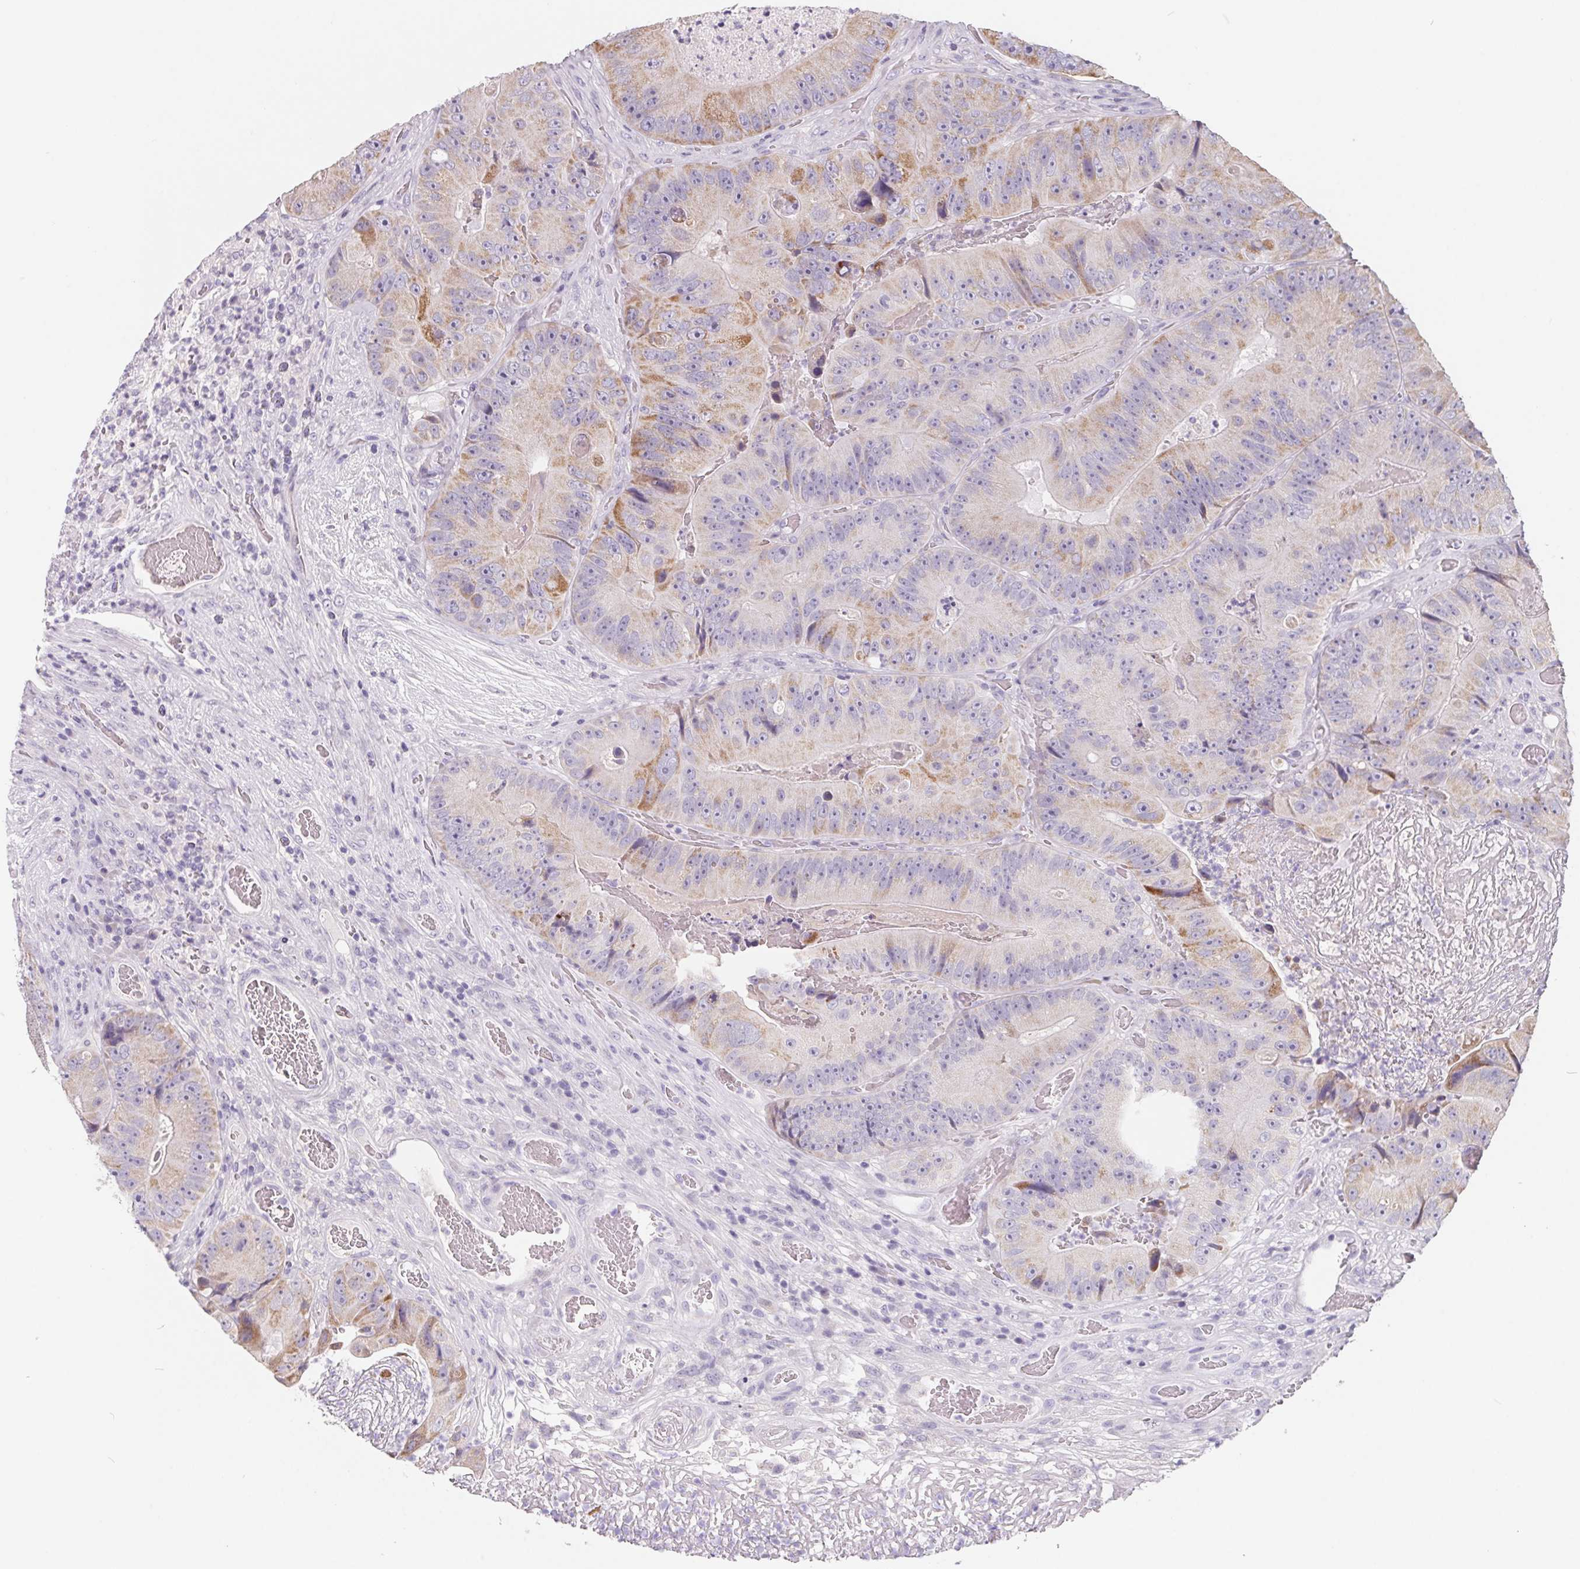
{"staining": {"intensity": "moderate", "quantity": "25%-75%", "location": "cytoplasmic/membranous"}, "tissue": "colorectal cancer", "cell_type": "Tumor cells", "image_type": "cancer", "snomed": [{"axis": "morphology", "description": "Adenocarcinoma, NOS"}, {"axis": "topography", "description": "Colon"}], "caption": "Colorectal adenocarcinoma stained with a protein marker shows moderate staining in tumor cells.", "gene": "FDX1", "patient": {"sex": "female", "age": 86}}